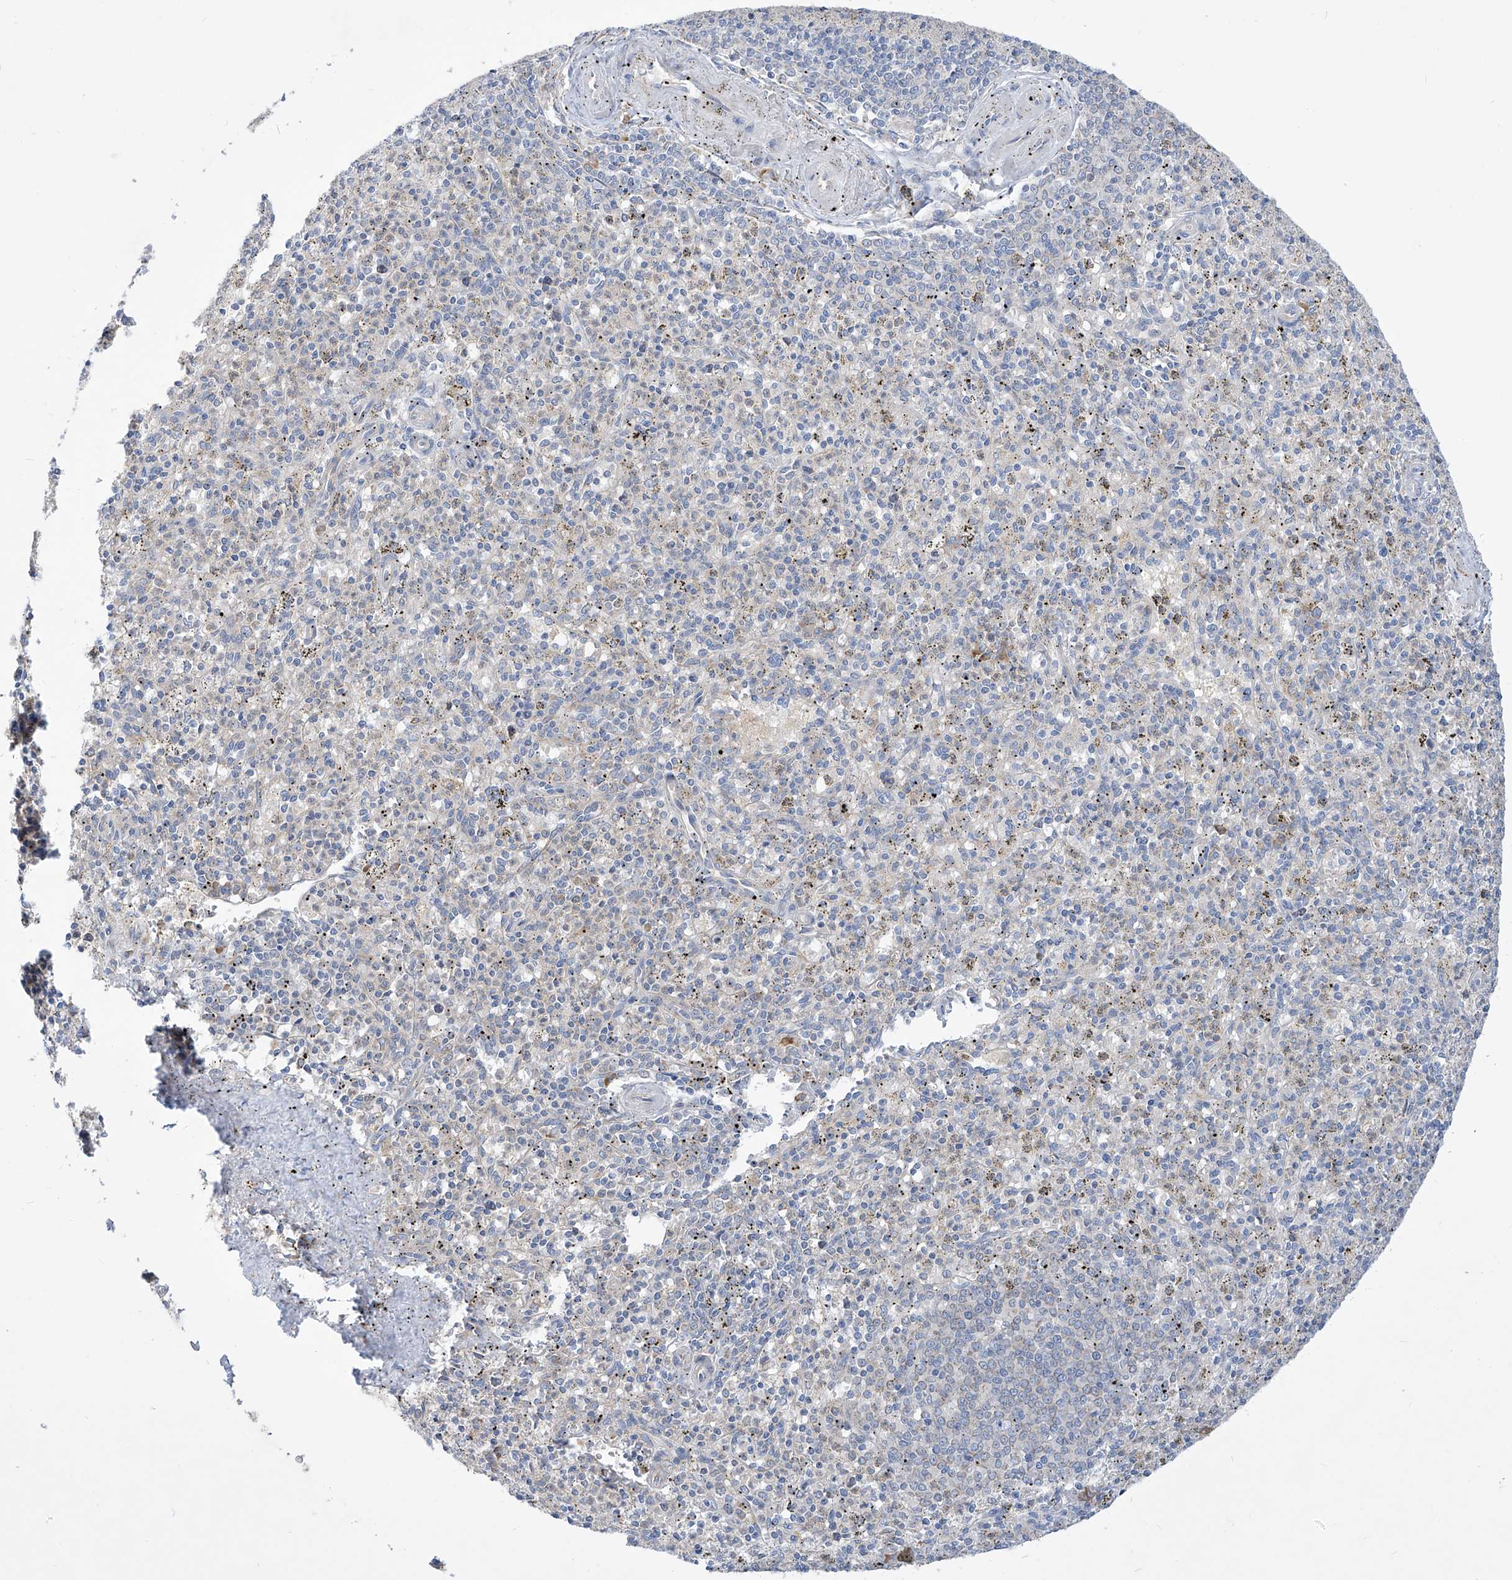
{"staining": {"intensity": "negative", "quantity": "none", "location": "none"}, "tissue": "spleen", "cell_type": "Cells in red pulp", "image_type": "normal", "snomed": [{"axis": "morphology", "description": "Normal tissue, NOS"}, {"axis": "topography", "description": "Spleen"}], "caption": "This is an immunohistochemistry (IHC) photomicrograph of benign human spleen. There is no positivity in cells in red pulp.", "gene": "UFL1", "patient": {"sex": "male", "age": 72}}